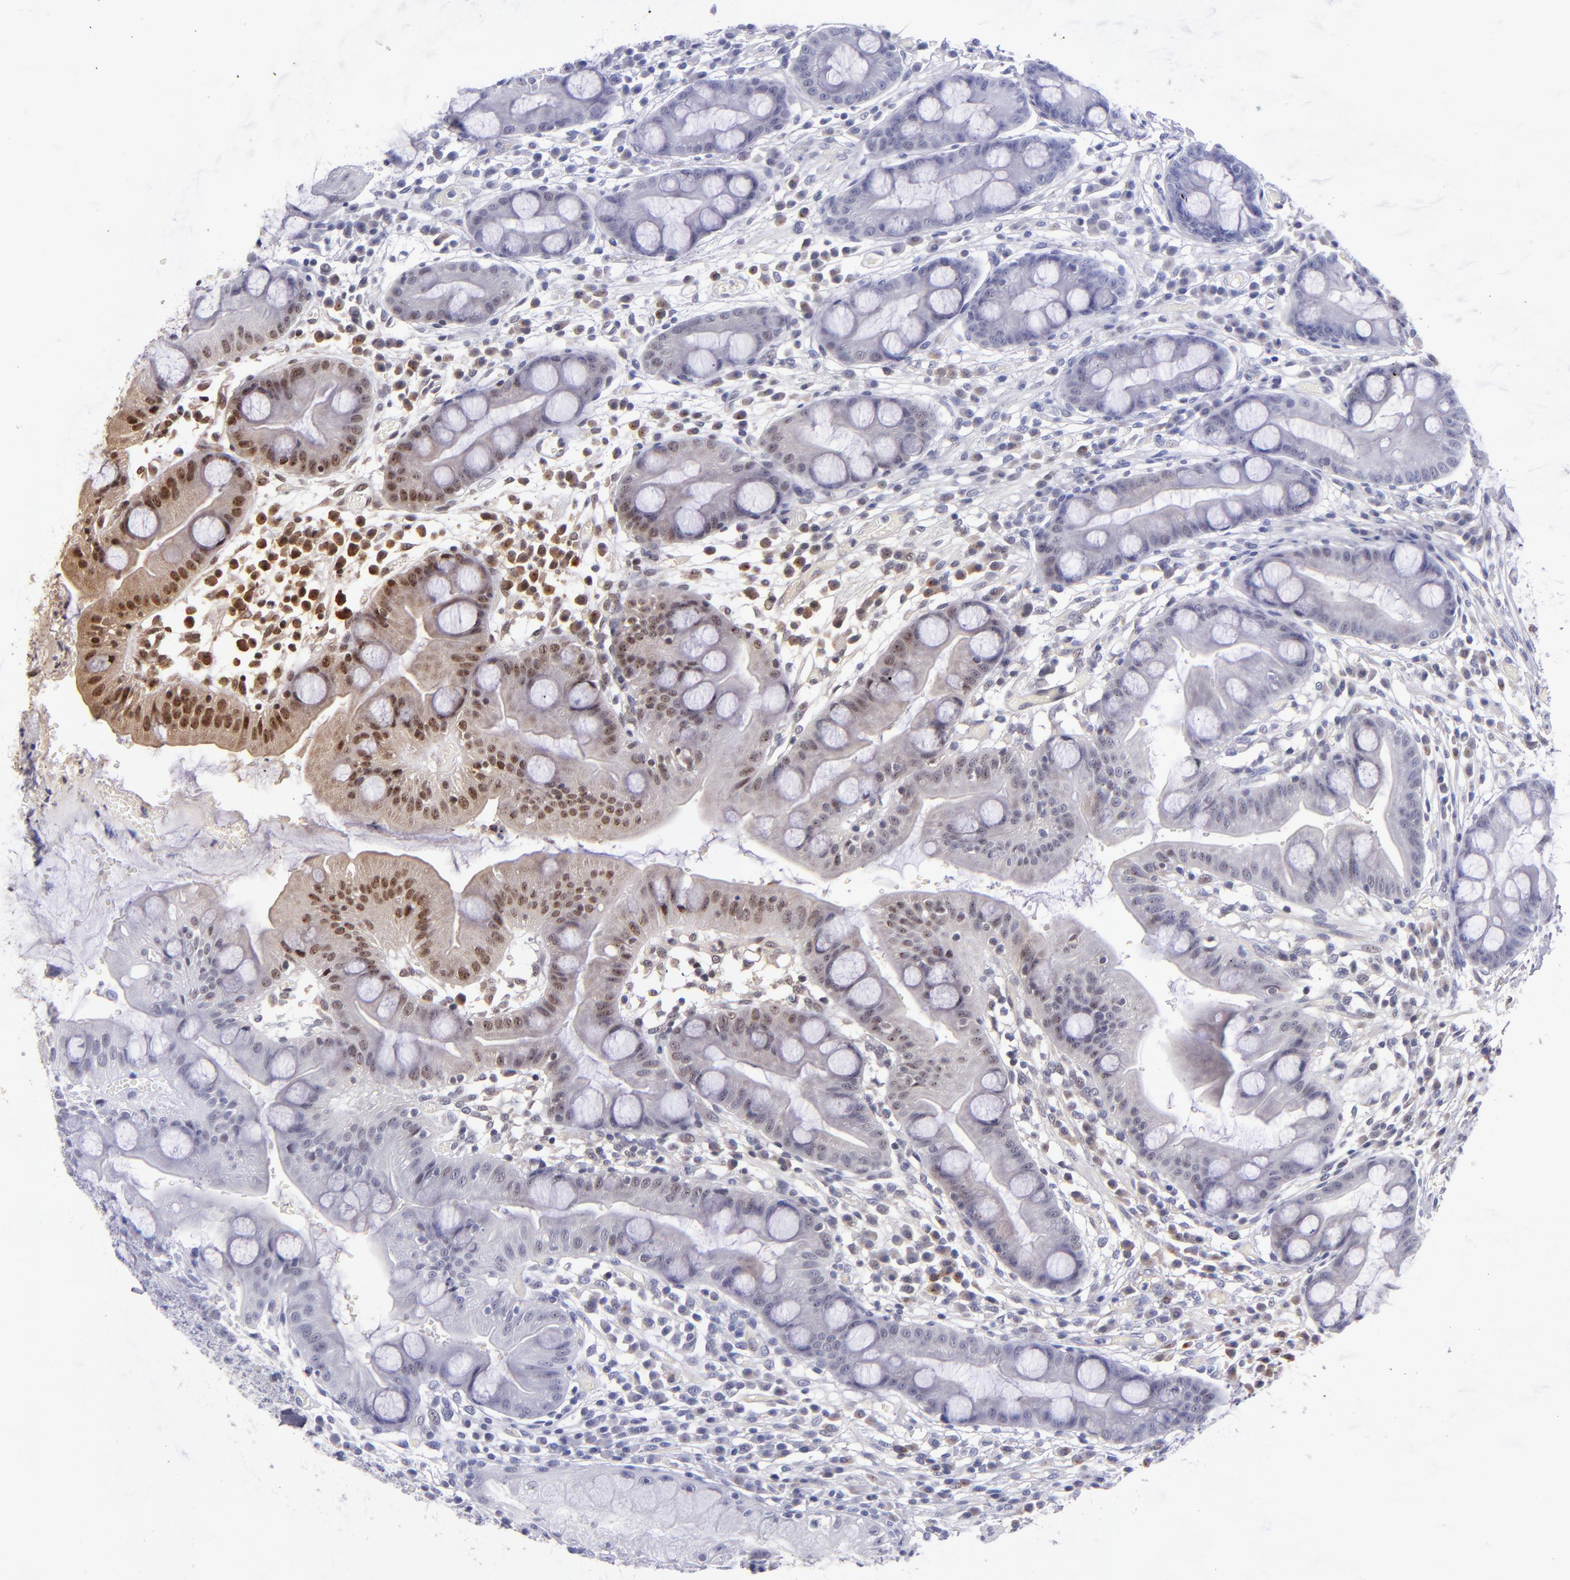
{"staining": {"intensity": "moderate", "quantity": "25%-75%", "location": "cytoplasmic/membranous,nuclear"}, "tissue": "stomach", "cell_type": "Glandular cells", "image_type": "normal", "snomed": [{"axis": "morphology", "description": "Normal tissue, NOS"}, {"axis": "morphology", "description": "Inflammation, NOS"}, {"axis": "topography", "description": "Stomach, lower"}], "caption": "Moderate cytoplasmic/membranous,nuclear expression is seen in about 25%-75% of glandular cells in normal stomach. The staining was performed using DAB to visualize the protein expression in brown, while the nuclei were stained in blue with hematoxylin (Magnification: 20x).", "gene": "ABHD12B", "patient": {"sex": "male", "age": 59}}